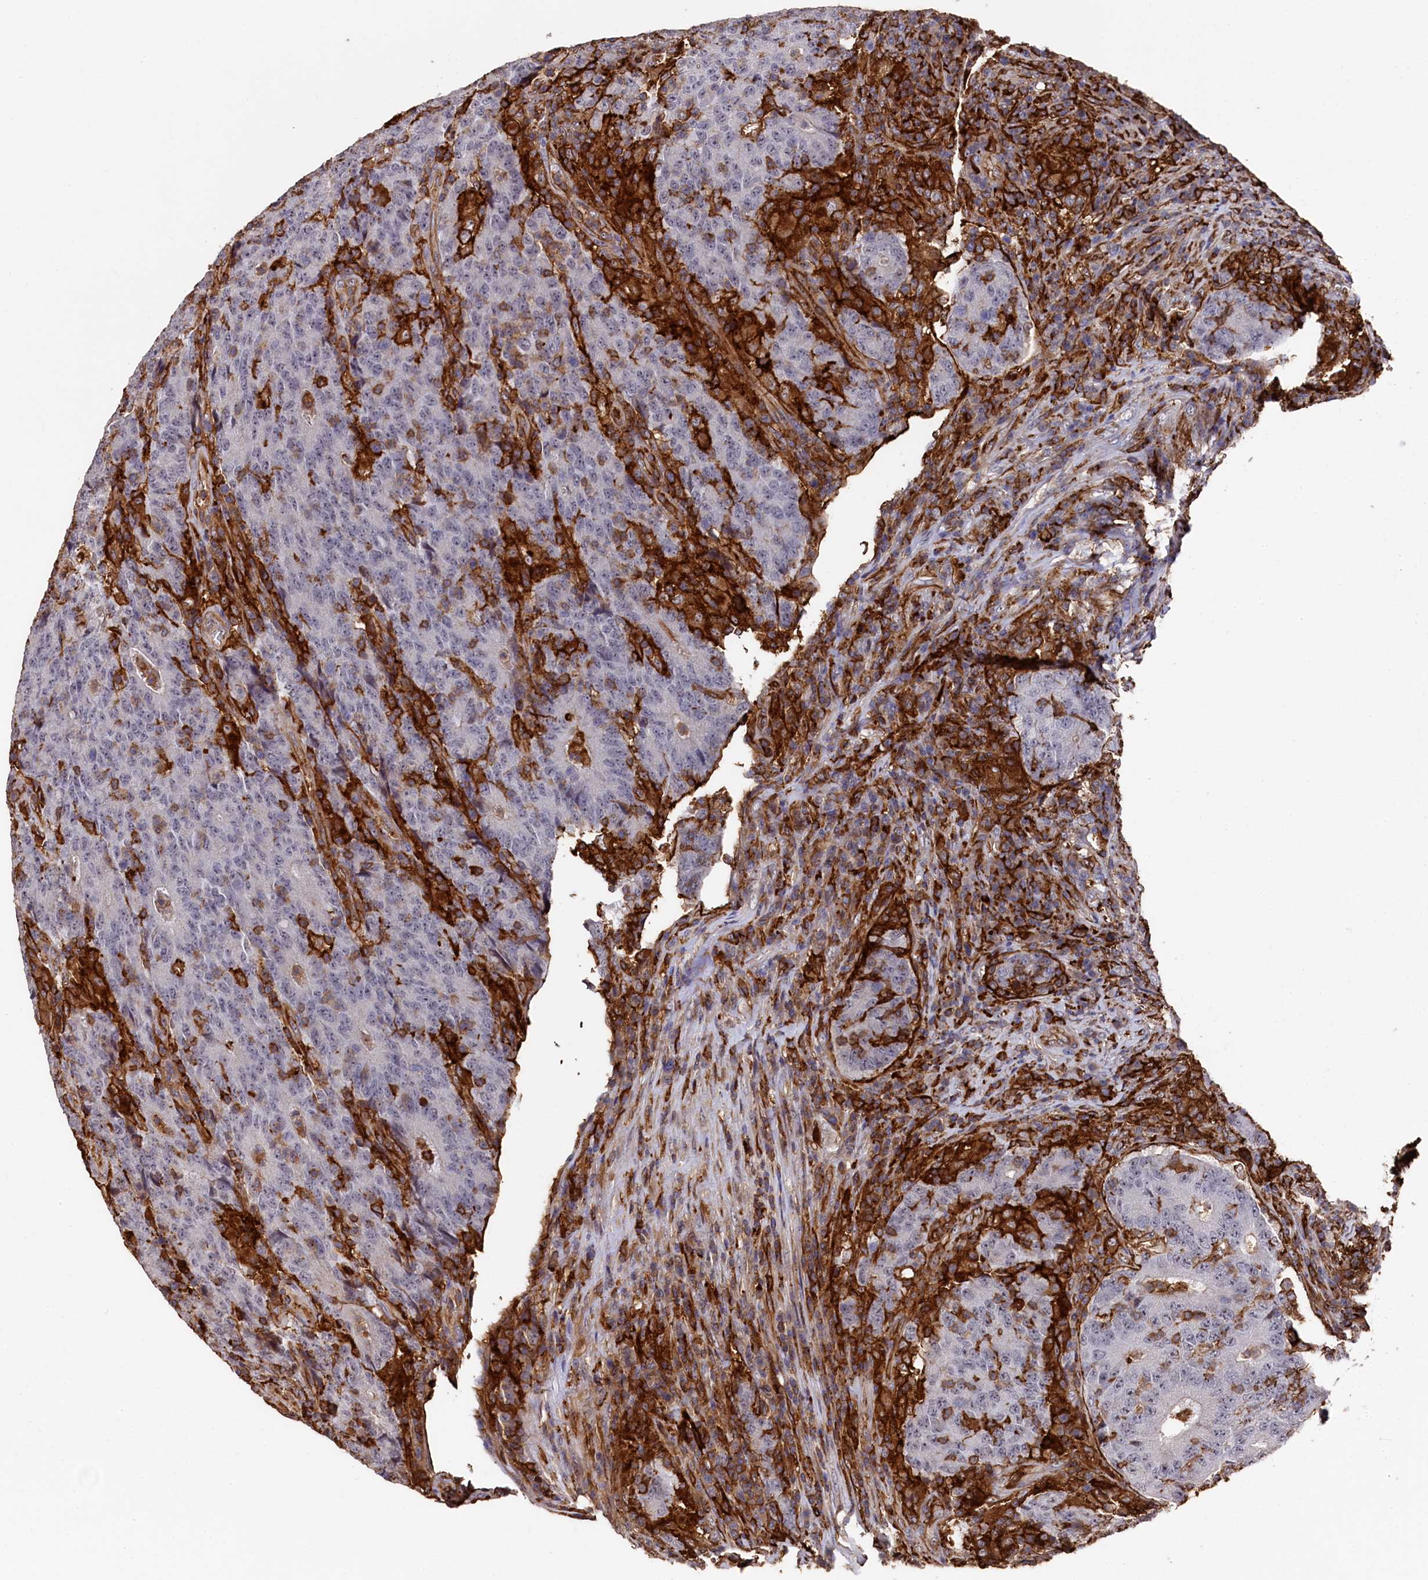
{"staining": {"intensity": "negative", "quantity": "none", "location": "none"}, "tissue": "colorectal cancer", "cell_type": "Tumor cells", "image_type": "cancer", "snomed": [{"axis": "morphology", "description": "Adenocarcinoma, NOS"}, {"axis": "topography", "description": "Colon"}], "caption": "Tumor cells are negative for protein expression in human adenocarcinoma (colorectal).", "gene": "PLEKHO2", "patient": {"sex": "female", "age": 75}}